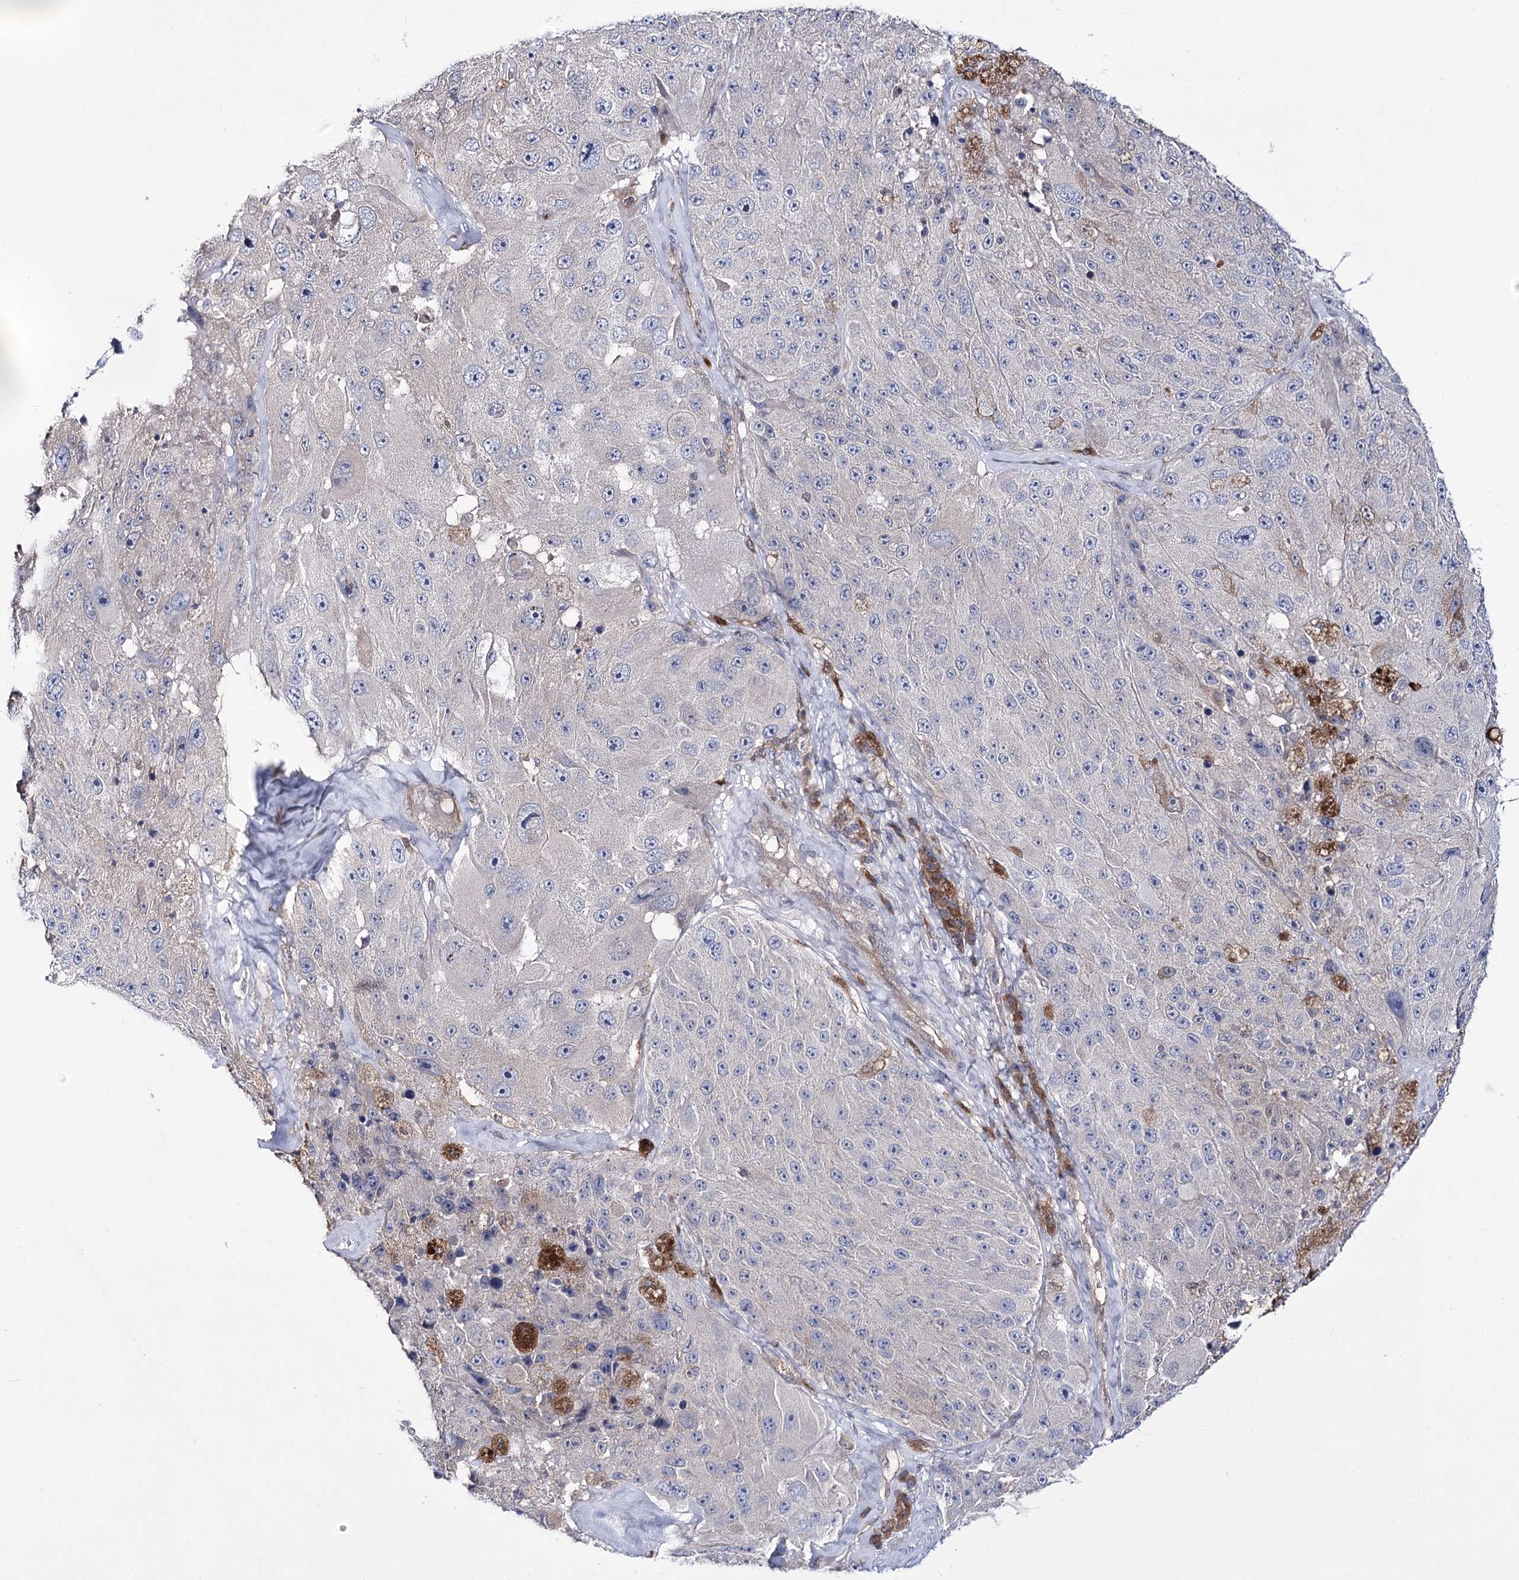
{"staining": {"intensity": "negative", "quantity": "none", "location": "none"}, "tissue": "melanoma", "cell_type": "Tumor cells", "image_type": "cancer", "snomed": [{"axis": "morphology", "description": "Malignant melanoma, Metastatic site"}, {"axis": "topography", "description": "Lymph node"}], "caption": "A histopathology image of human melanoma is negative for staining in tumor cells.", "gene": "PTER", "patient": {"sex": "male", "age": 62}}